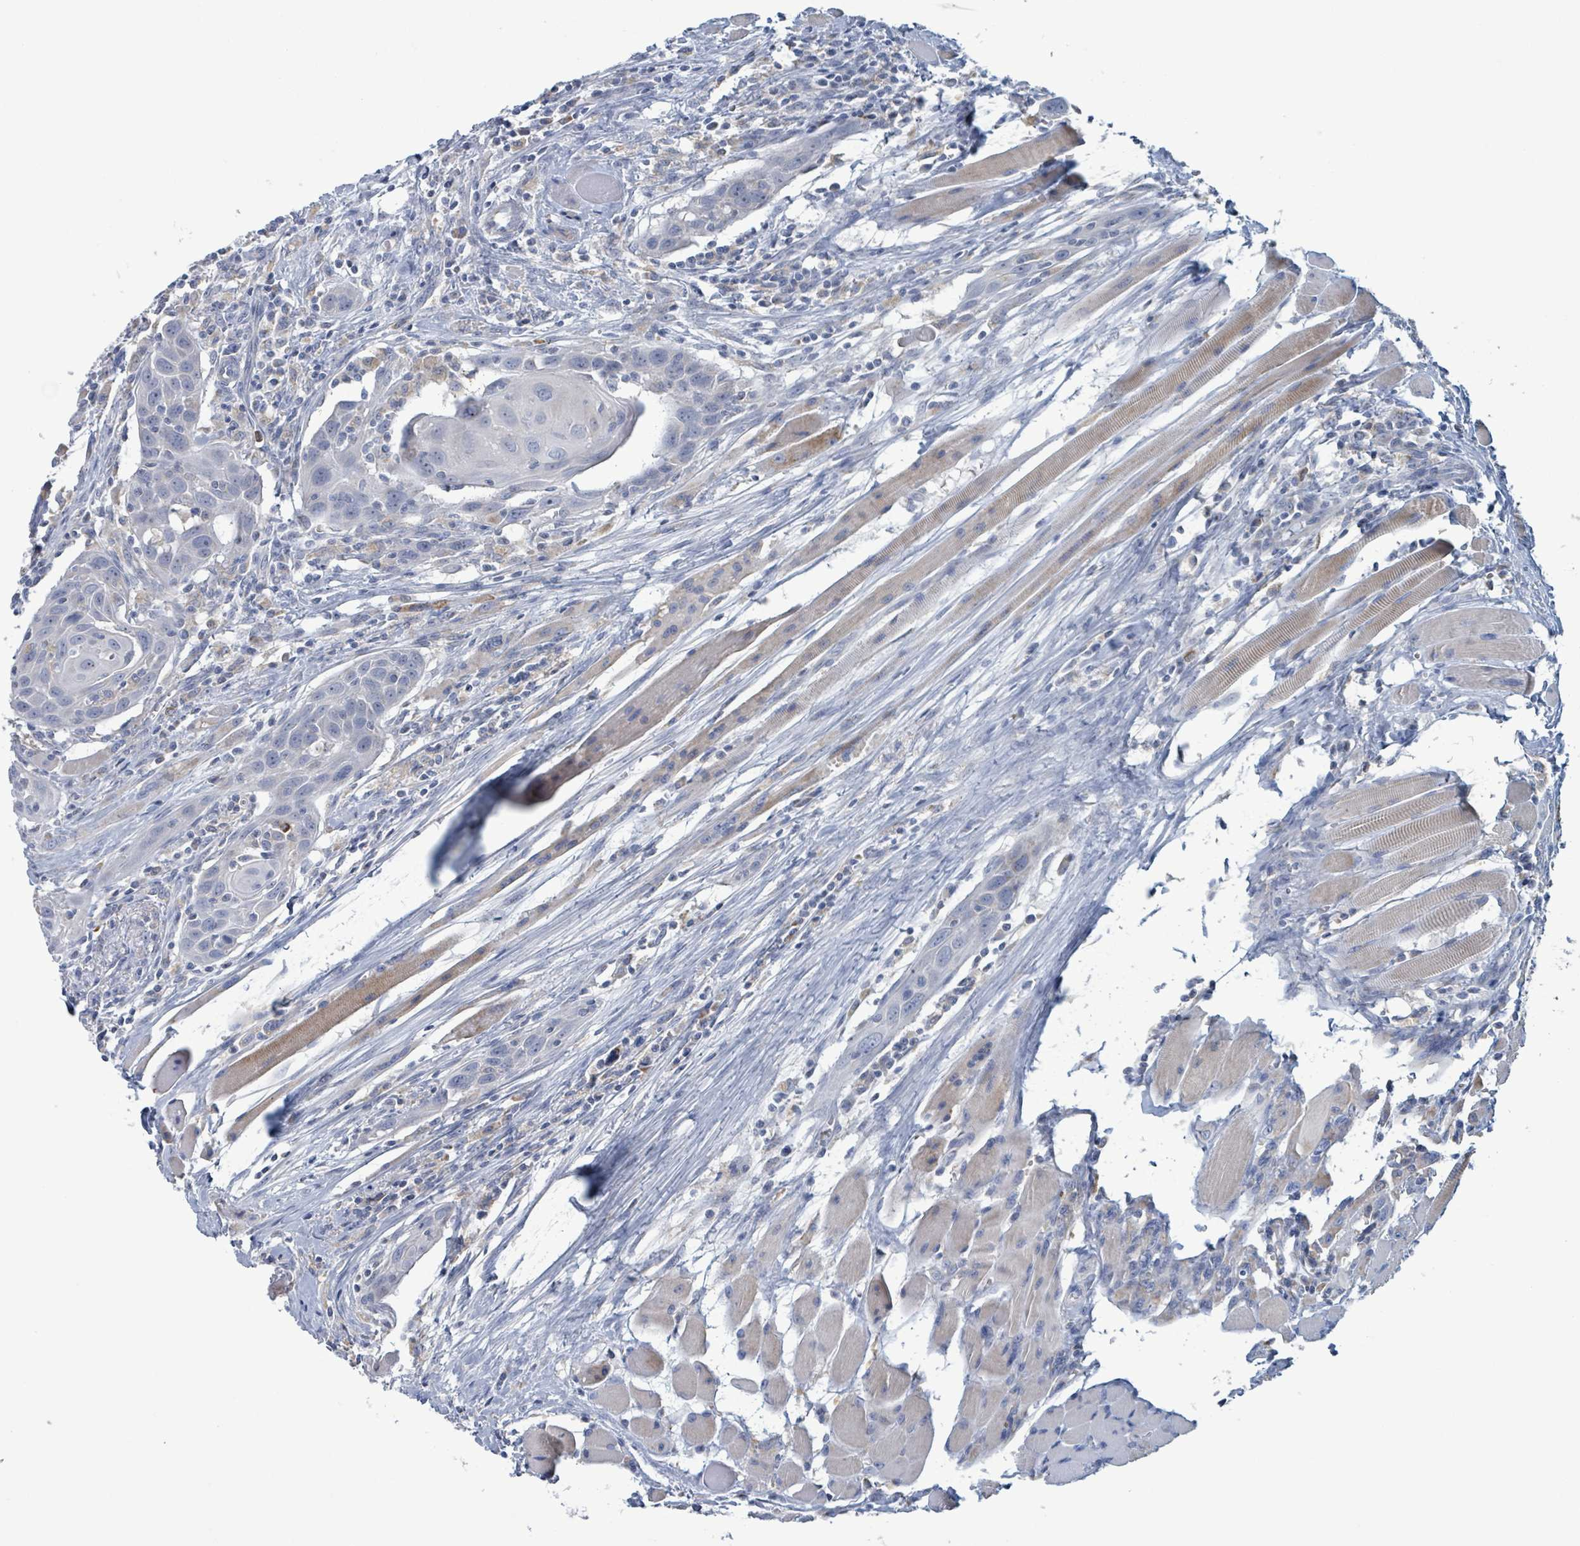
{"staining": {"intensity": "negative", "quantity": "none", "location": "none"}, "tissue": "head and neck cancer", "cell_type": "Tumor cells", "image_type": "cancer", "snomed": [{"axis": "morphology", "description": "Squamous cell carcinoma, NOS"}, {"axis": "topography", "description": "Oral tissue"}, {"axis": "topography", "description": "Head-Neck"}], "caption": "IHC of head and neck cancer demonstrates no positivity in tumor cells.", "gene": "AKR1C4", "patient": {"sex": "female", "age": 50}}